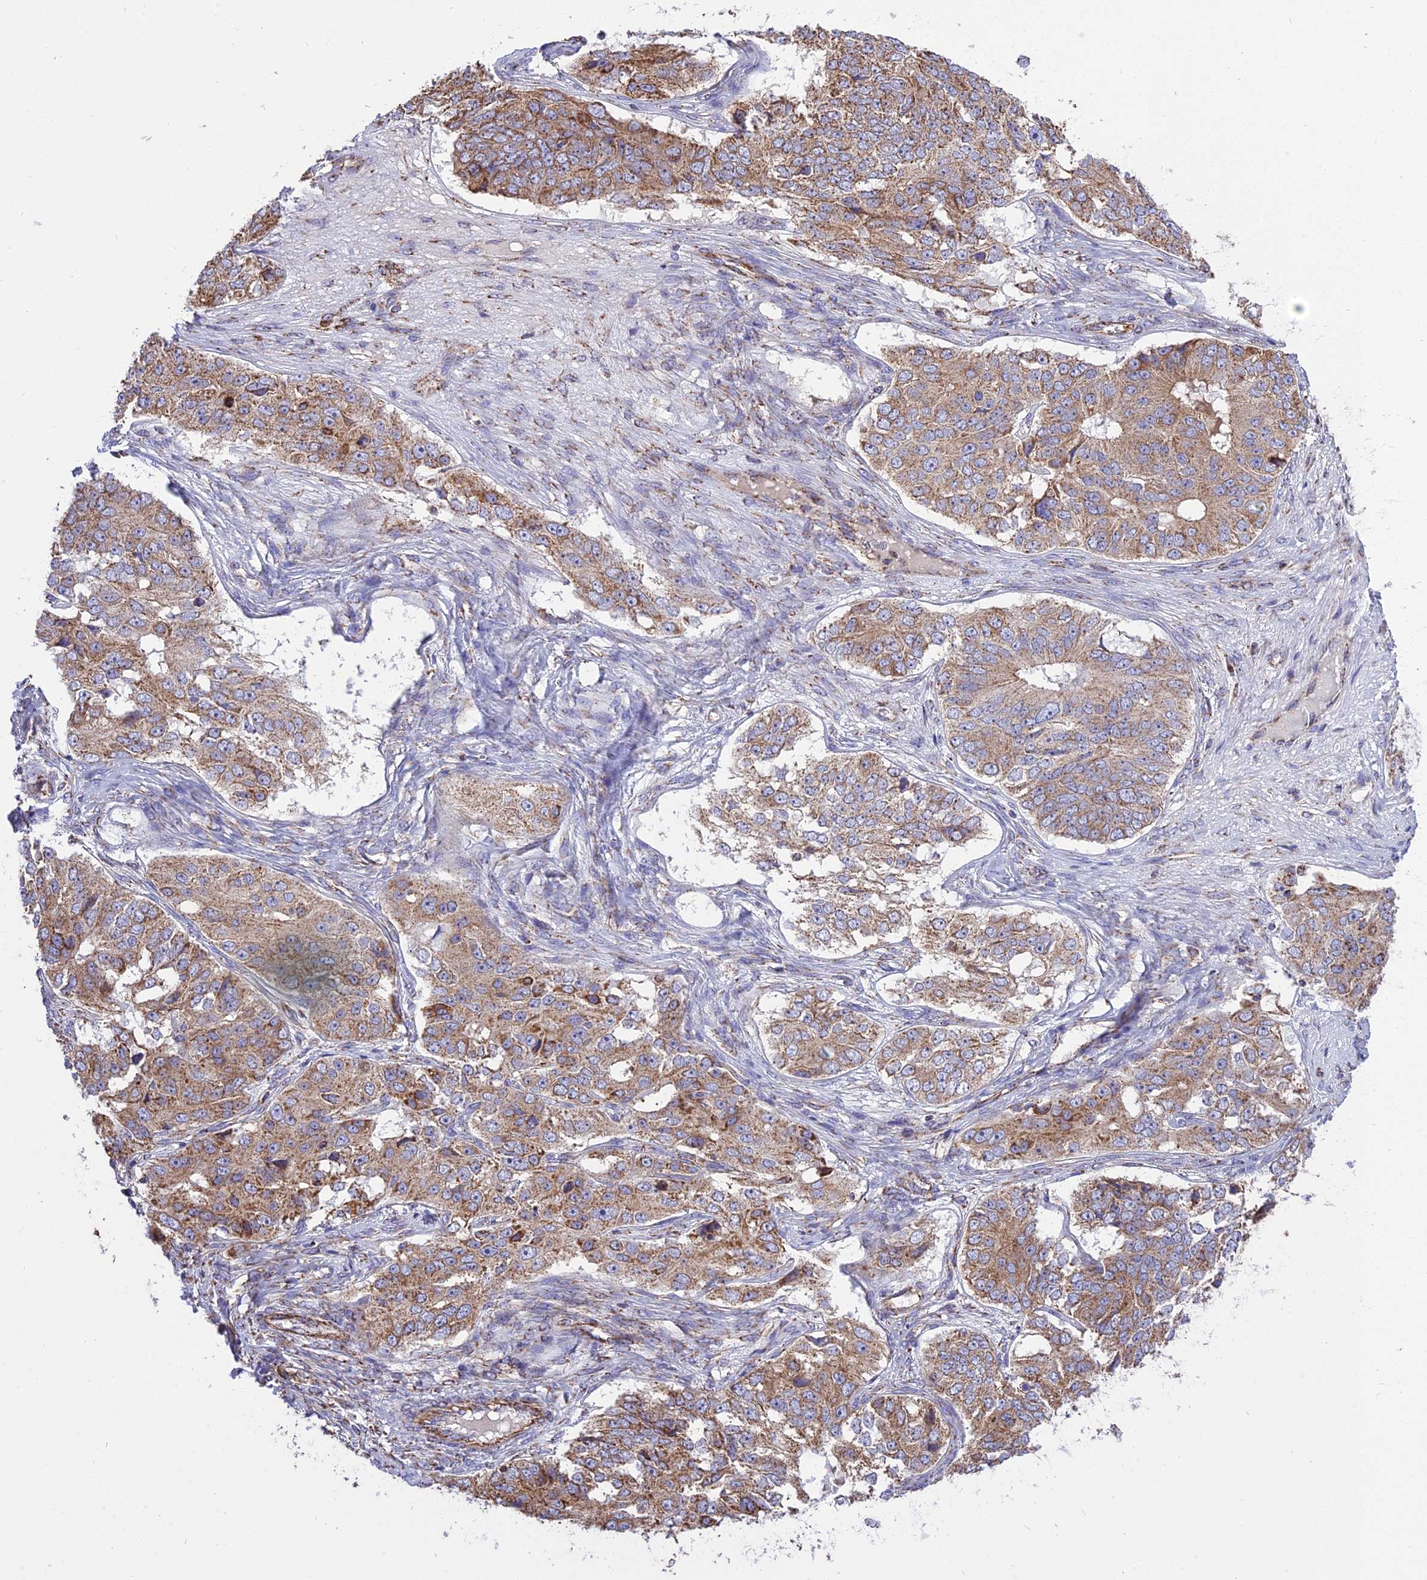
{"staining": {"intensity": "moderate", "quantity": ">75%", "location": "cytoplasmic/membranous"}, "tissue": "ovarian cancer", "cell_type": "Tumor cells", "image_type": "cancer", "snomed": [{"axis": "morphology", "description": "Carcinoma, endometroid"}, {"axis": "topography", "description": "Ovary"}], "caption": "Brown immunohistochemical staining in human ovarian endometroid carcinoma reveals moderate cytoplasmic/membranous positivity in approximately >75% of tumor cells.", "gene": "TTC4", "patient": {"sex": "female", "age": 51}}